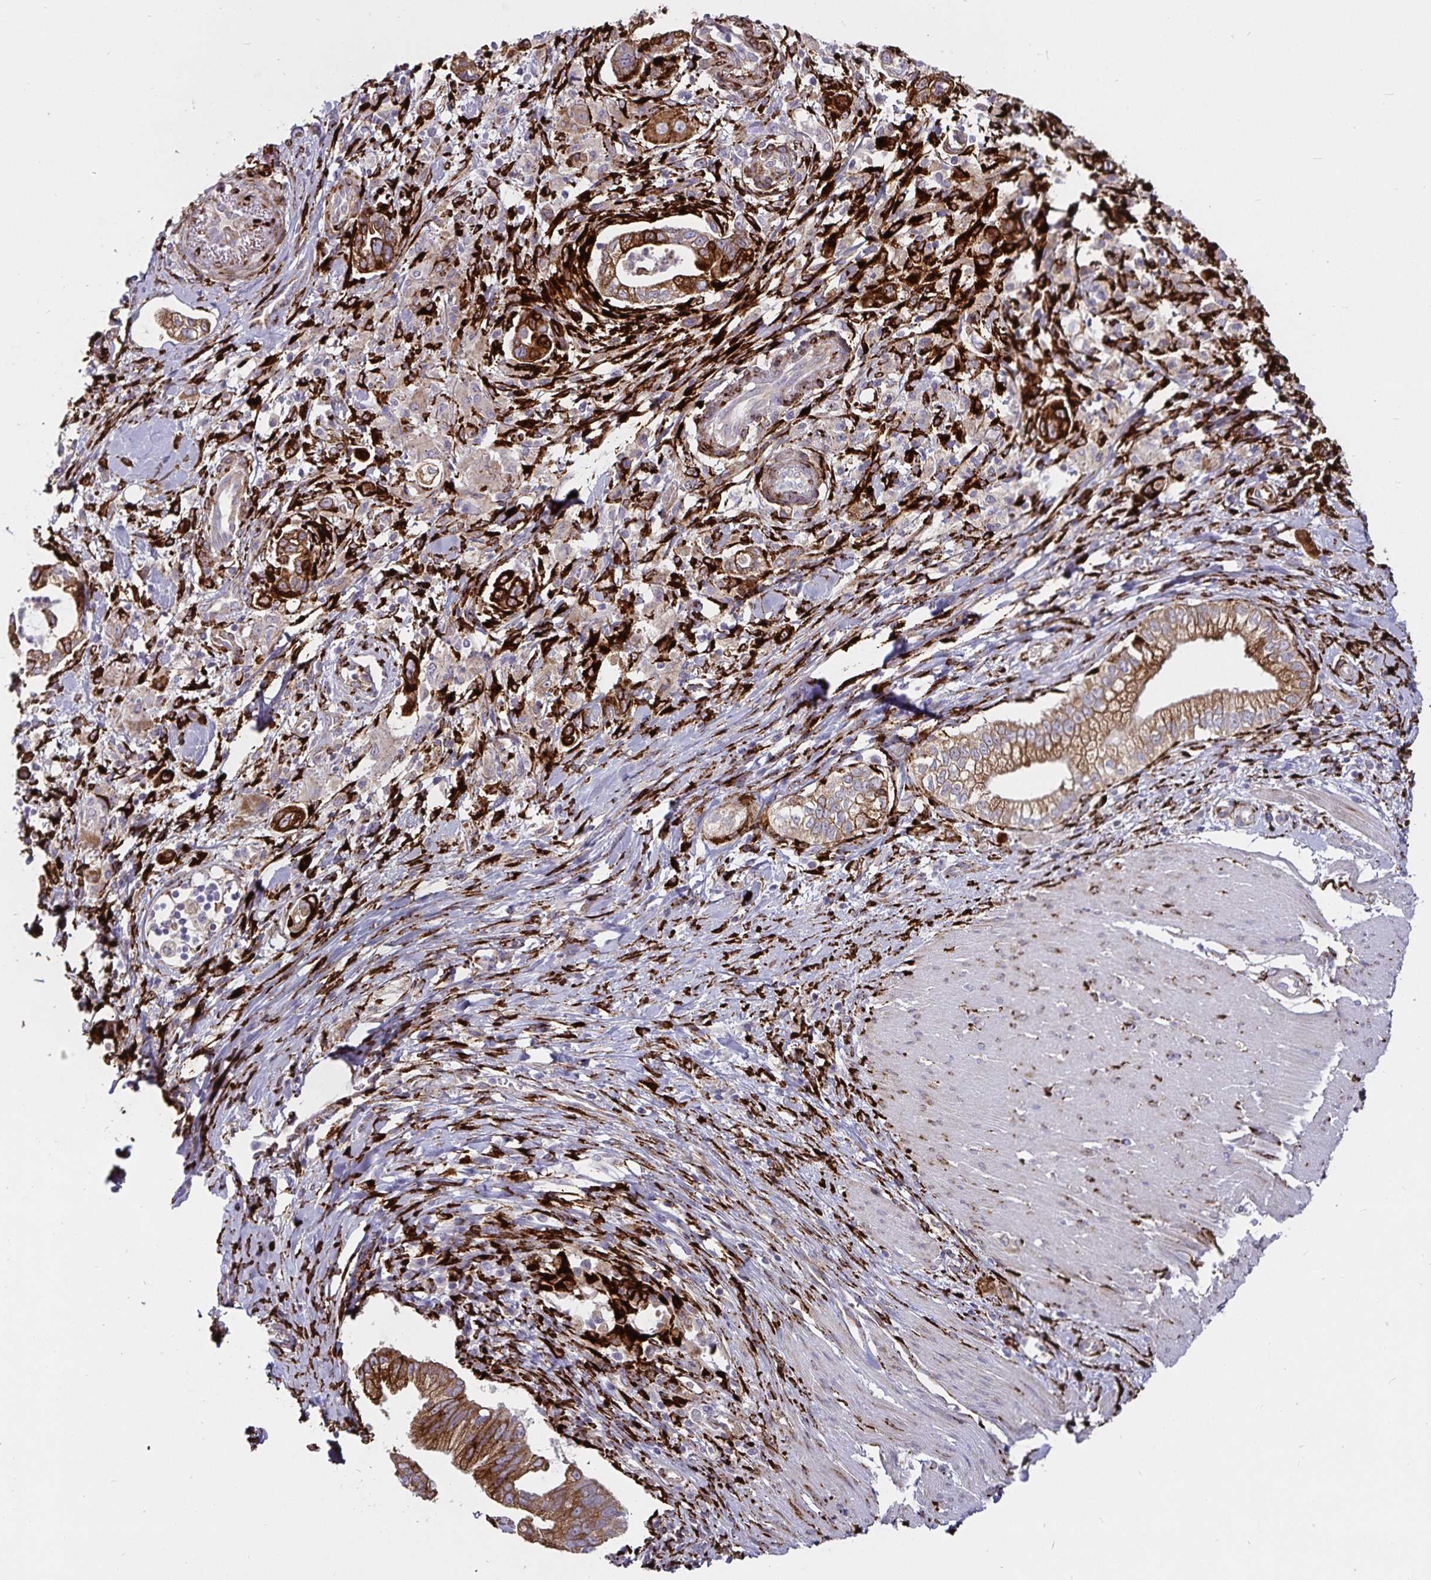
{"staining": {"intensity": "strong", "quantity": ">75%", "location": "cytoplasmic/membranous"}, "tissue": "pancreatic cancer", "cell_type": "Tumor cells", "image_type": "cancer", "snomed": [{"axis": "morphology", "description": "Adenocarcinoma, NOS"}, {"axis": "topography", "description": "Pancreas"}], "caption": "Human pancreatic adenocarcinoma stained with a brown dye exhibits strong cytoplasmic/membranous positive staining in about >75% of tumor cells.", "gene": "P4HA2", "patient": {"sex": "male", "age": 70}}